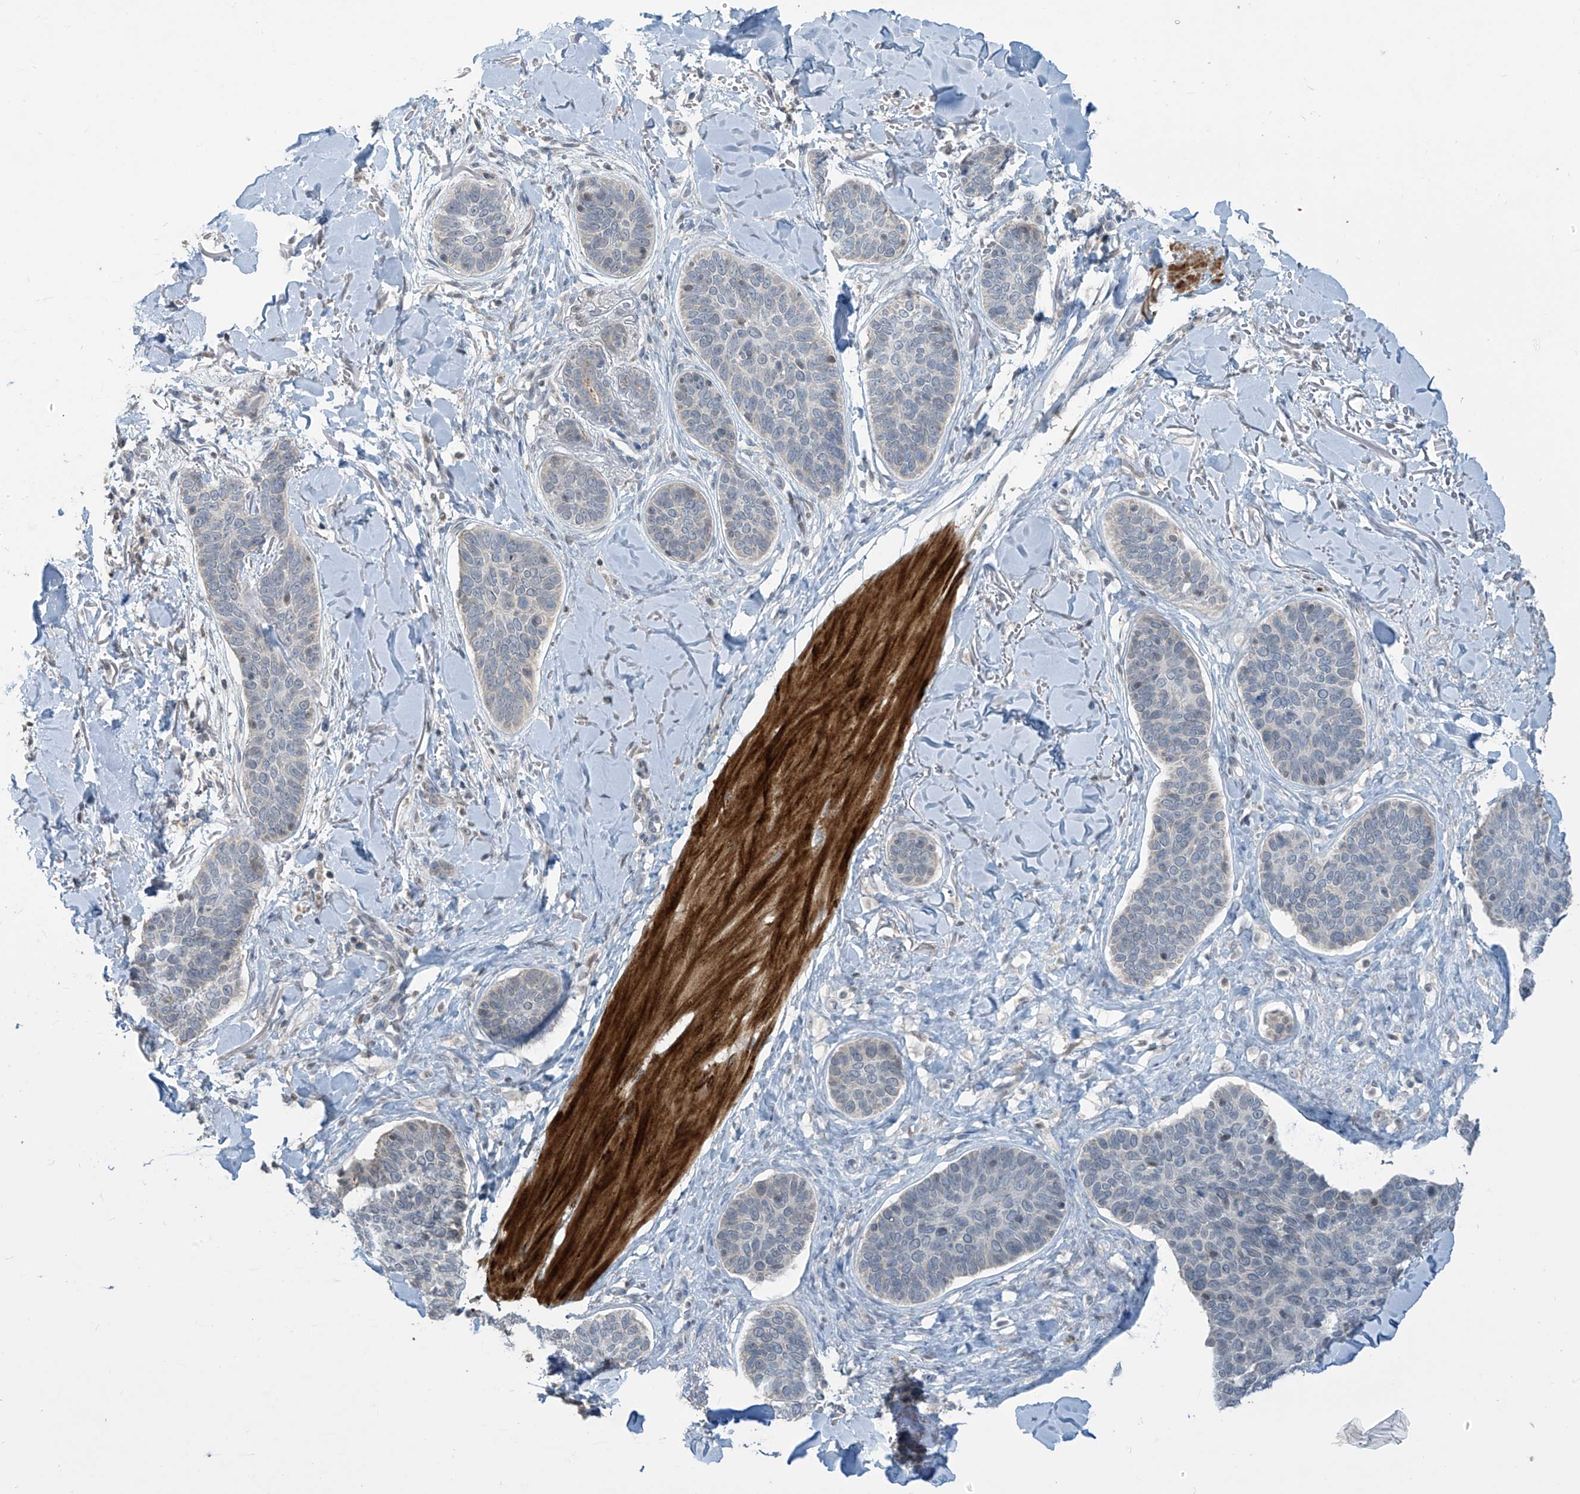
{"staining": {"intensity": "negative", "quantity": "none", "location": "none"}, "tissue": "skin cancer", "cell_type": "Tumor cells", "image_type": "cancer", "snomed": [{"axis": "morphology", "description": "Basal cell carcinoma"}, {"axis": "topography", "description": "Skin"}], "caption": "IHC image of skin basal cell carcinoma stained for a protein (brown), which displays no expression in tumor cells. (Immunohistochemistry, brightfield microscopy, high magnification).", "gene": "METAP1D", "patient": {"sex": "male", "age": 85}}